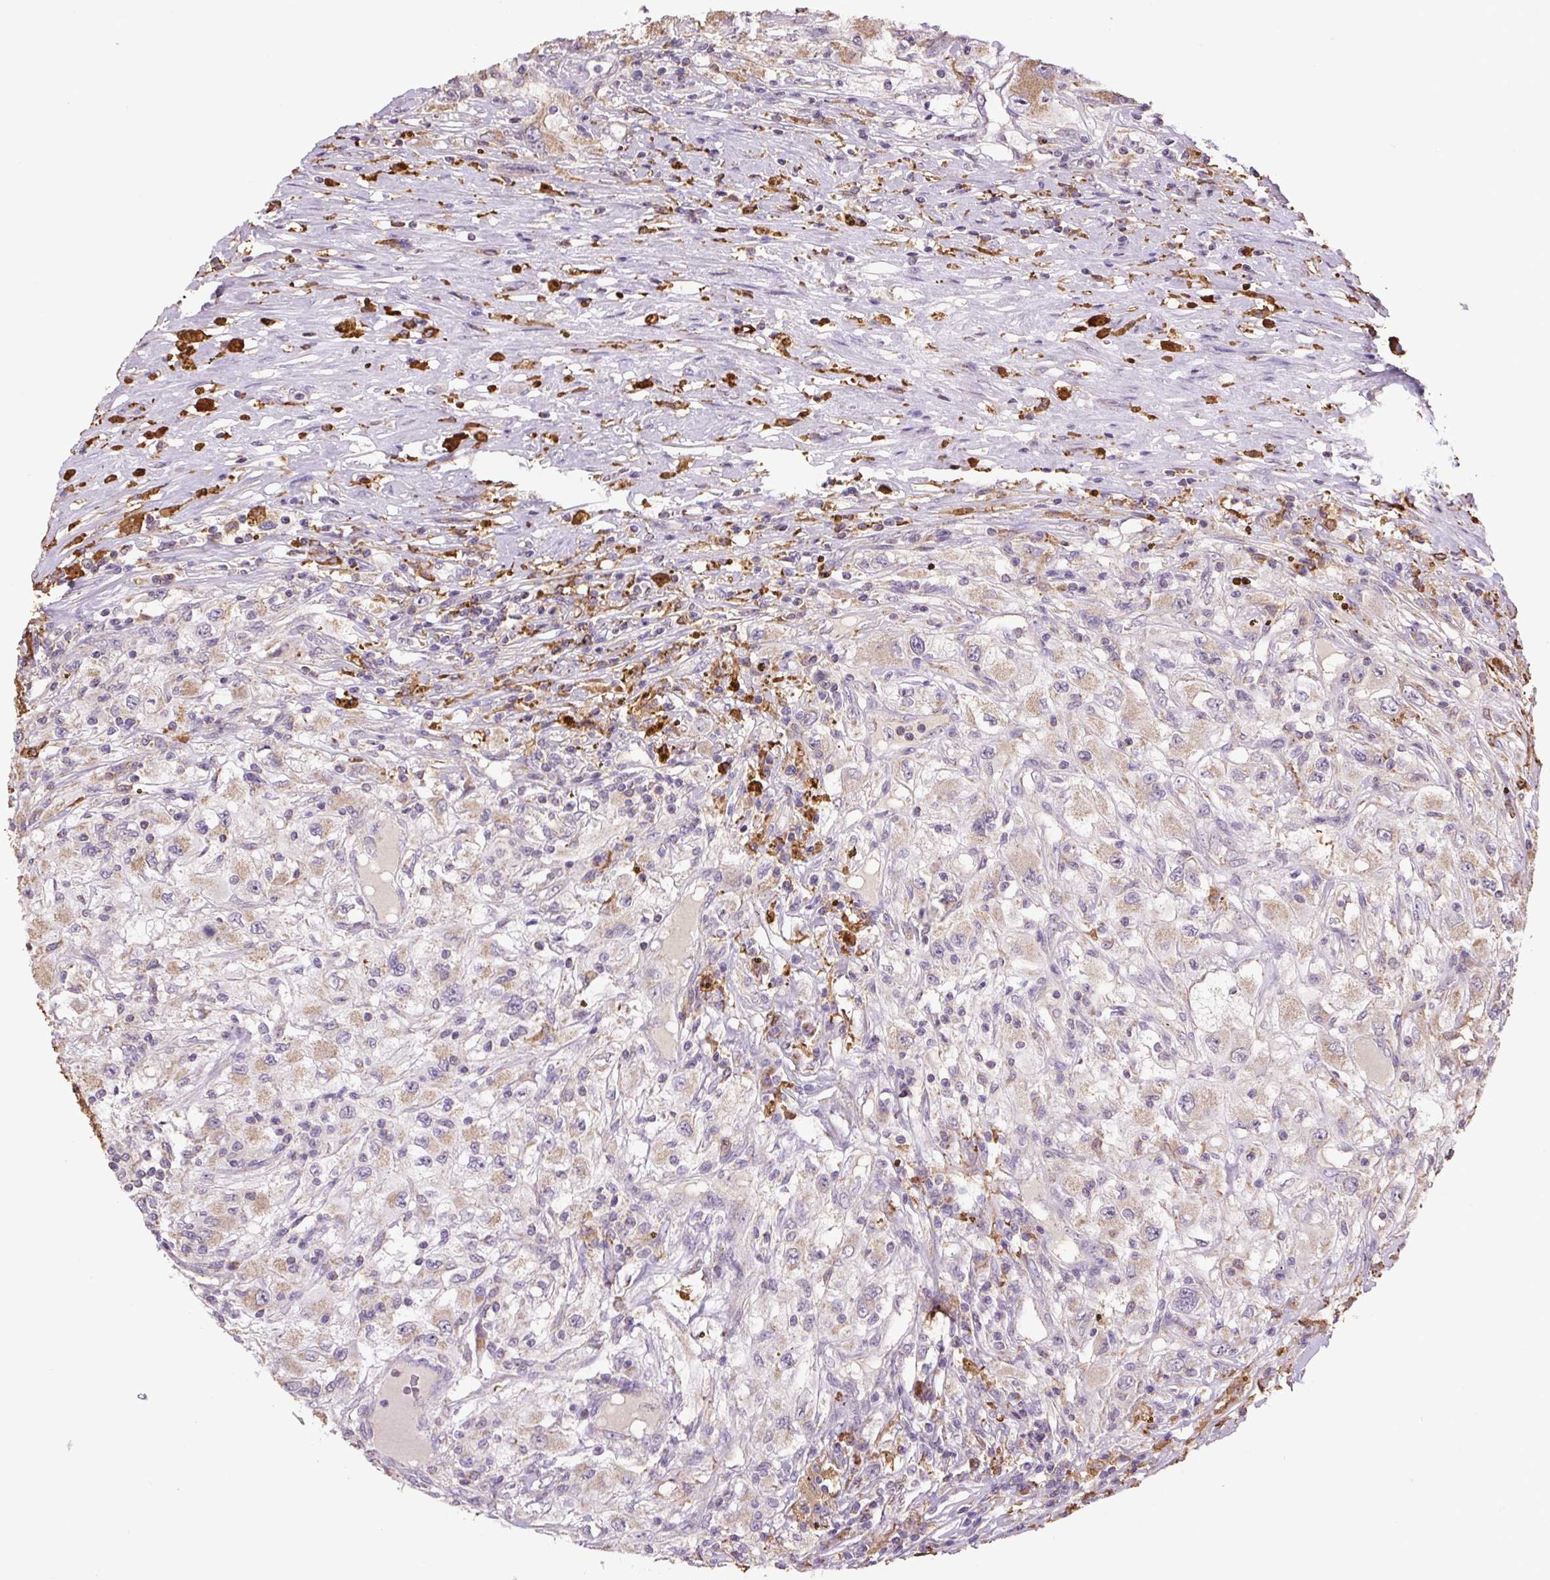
{"staining": {"intensity": "weak", "quantity": "<25%", "location": "cytoplasmic/membranous"}, "tissue": "renal cancer", "cell_type": "Tumor cells", "image_type": "cancer", "snomed": [{"axis": "morphology", "description": "Adenocarcinoma, NOS"}, {"axis": "topography", "description": "Kidney"}], "caption": "A micrograph of human renal adenocarcinoma is negative for staining in tumor cells. (Stains: DAB immunohistochemistry with hematoxylin counter stain, Microscopy: brightfield microscopy at high magnification).", "gene": "SGF29", "patient": {"sex": "female", "age": 67}}